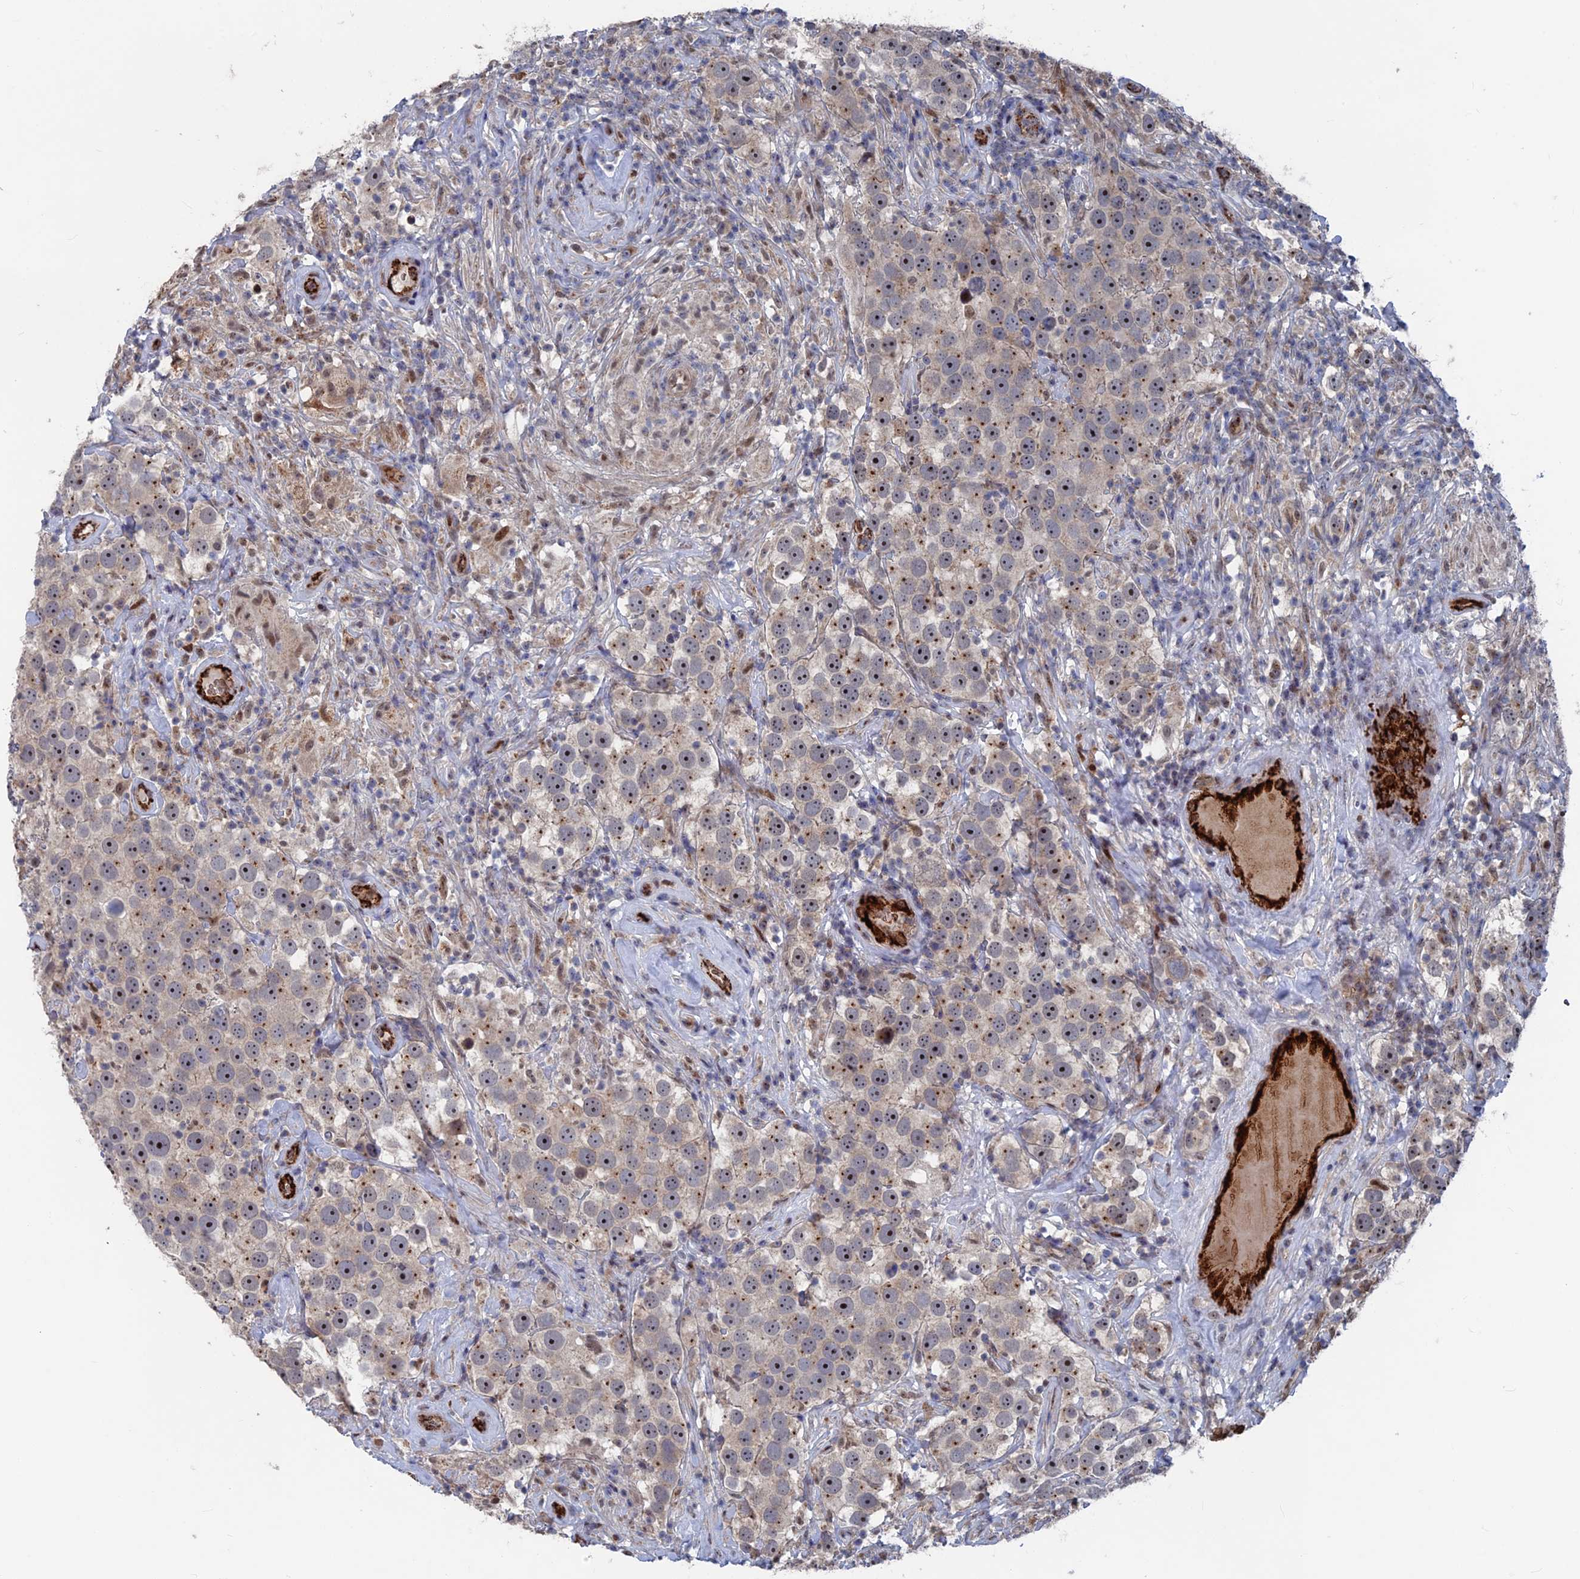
{"staining": {"intensity": "moderate", "quantity": "25%-75%", "location": "nuclear"}, "tissue": "testis cancer", "cell_type": "Tumor cells", "image_type": "cancer", "snomed": [{"axis": "morphology", "description": "Seminoma, NOS"}, {"axis": "topography", "description": "Testis"}], "caption": "Immunohistochemical staining of seminoma (testis) reveals moderate nuclear protein expression in about 25%-75% of tumor cells. The staining was performed using DAB (3,3'-diaminobenzidine), with brown indicating positive protein expression. Nuclei are stained blue with hematoxylin.", "gene": "SH3D21", "patient": {"sex": "male", "age": 49}}